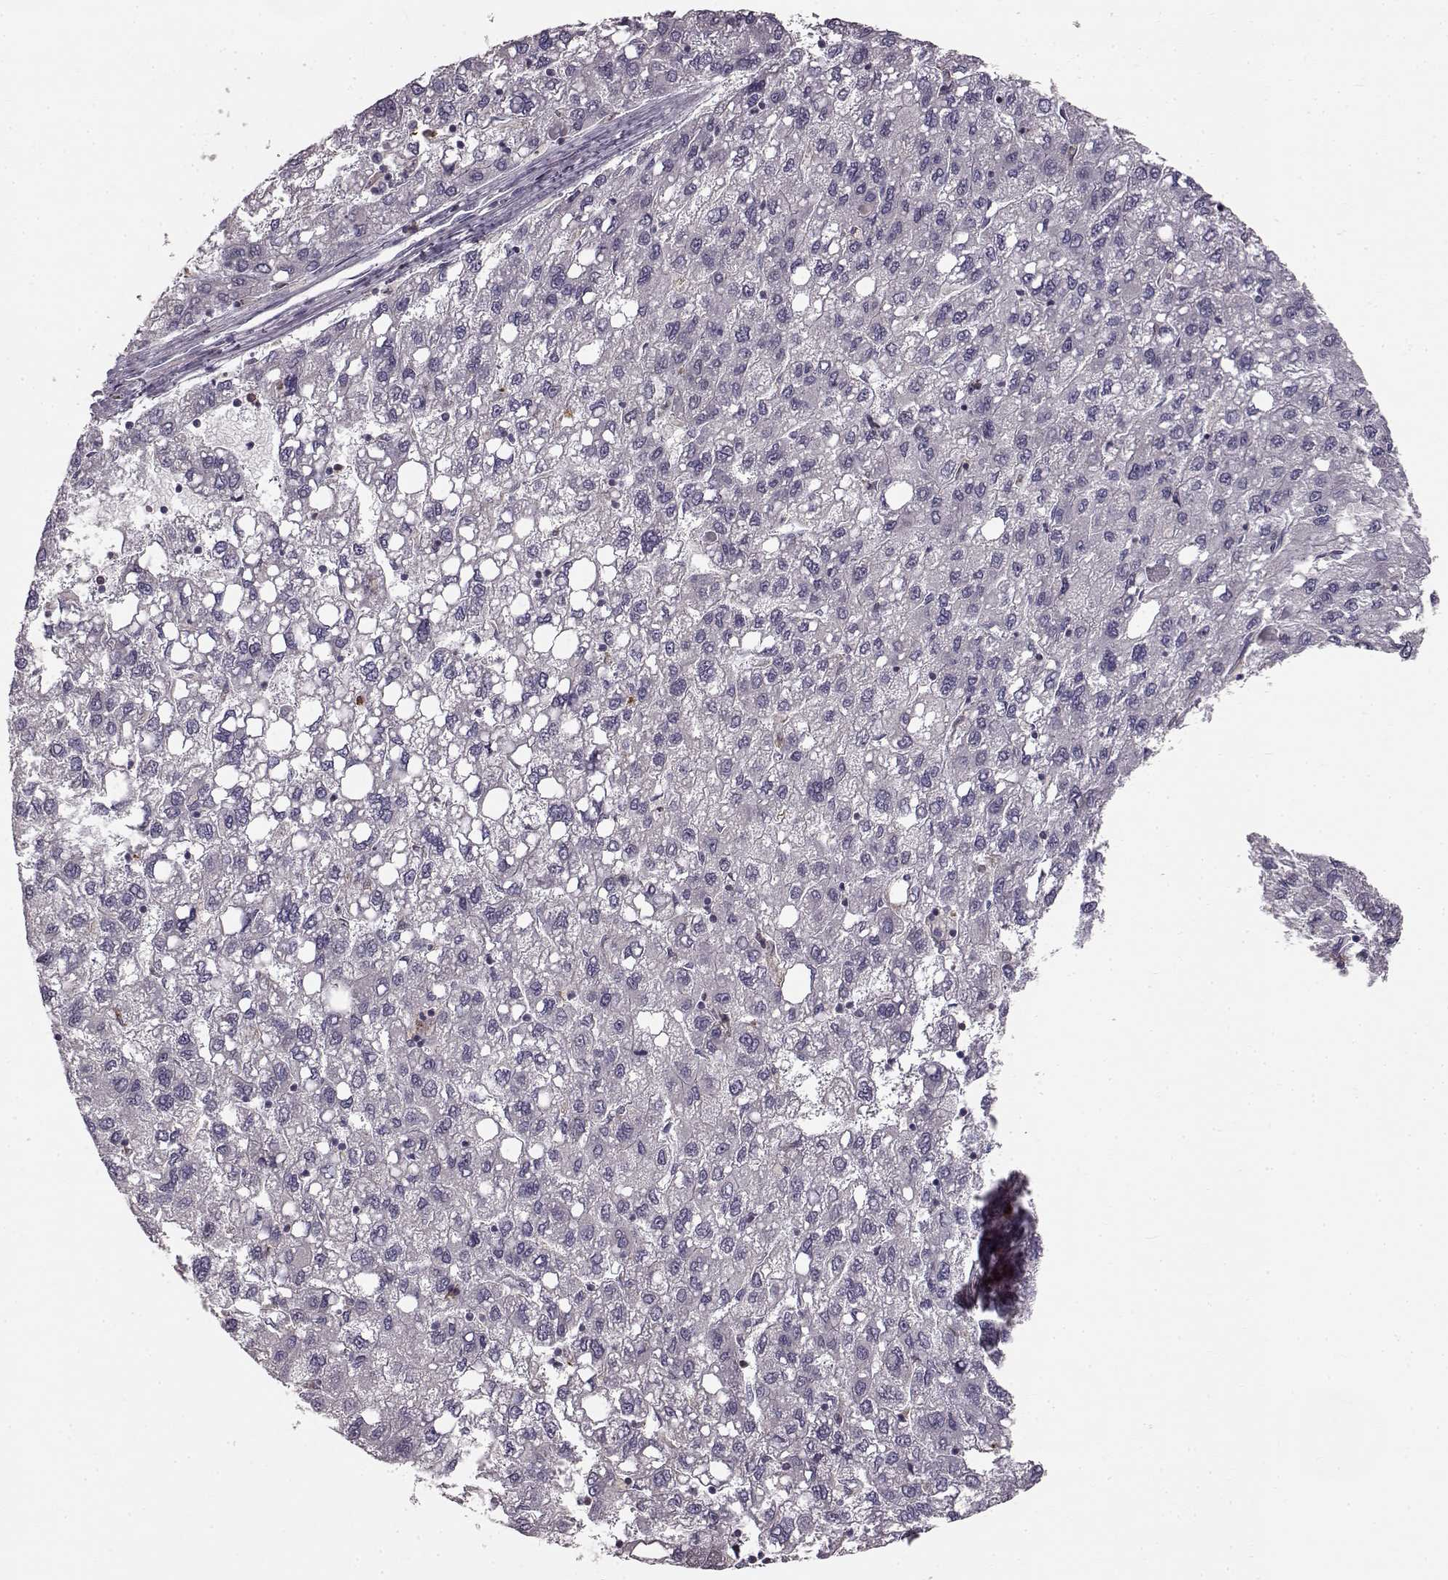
{"staining": {"intensity": "negative", "quantity": "none", "location": "none"}, "tissue": "liver cancer", "cell_type": "Tumor cells", "image_type": "cancer", "snomed": [{"axis": "morphology", "description": "Carcinoma, Hepatocellular, NOS"}, {"axis": "topography", "description": "Liver"}], "caption": "DAB immunohistochemical staining of human liver hepatocellular carcinoma exhibits no significant expression in tumor cells.", "gene": "SPAG17", "patient": {"sex": "female", "age": 82}}